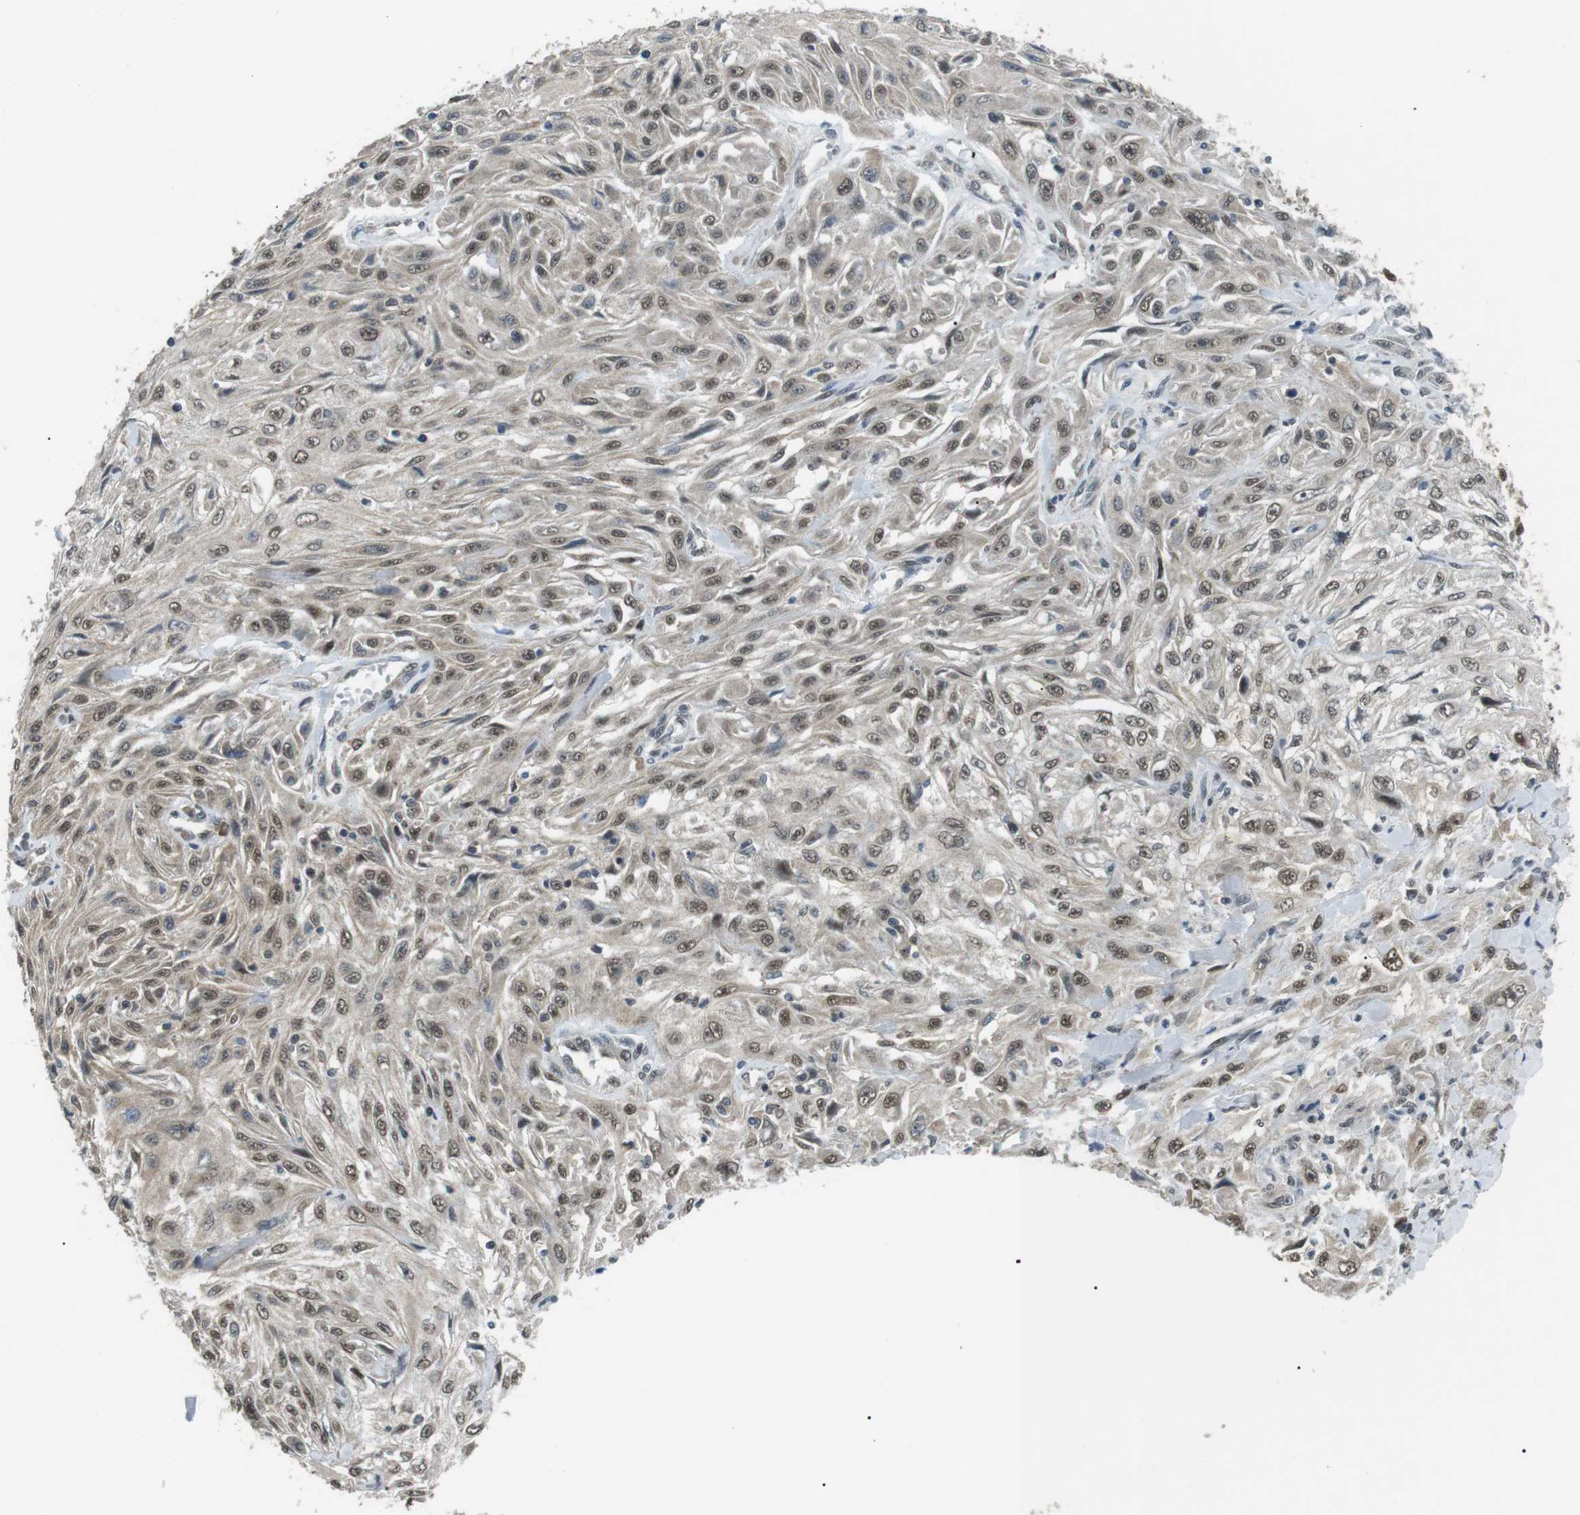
{"staining": {"intensity": "weak", "quantity": ">75%", "location": "cytoplasmic/membranous,nuclear"}, "tissue": "skin cancer", "cell_type": "Tumor cells", "image_type": "cancer", "snomed": [{"axis": "morphology", "description": "Squamous cell carcinoma, NOS"}, {"axis": "topography", "description": "Skin"}], "caption": "High-power microscopy captured an immunohistochemistry image of skin cancer, revealing weak cytoplasmic/membranous and nuclear expression in approximately >75% of tumor cells.", "gene": "ORAI3", "patient": {"sex": "male", "age": 75}}